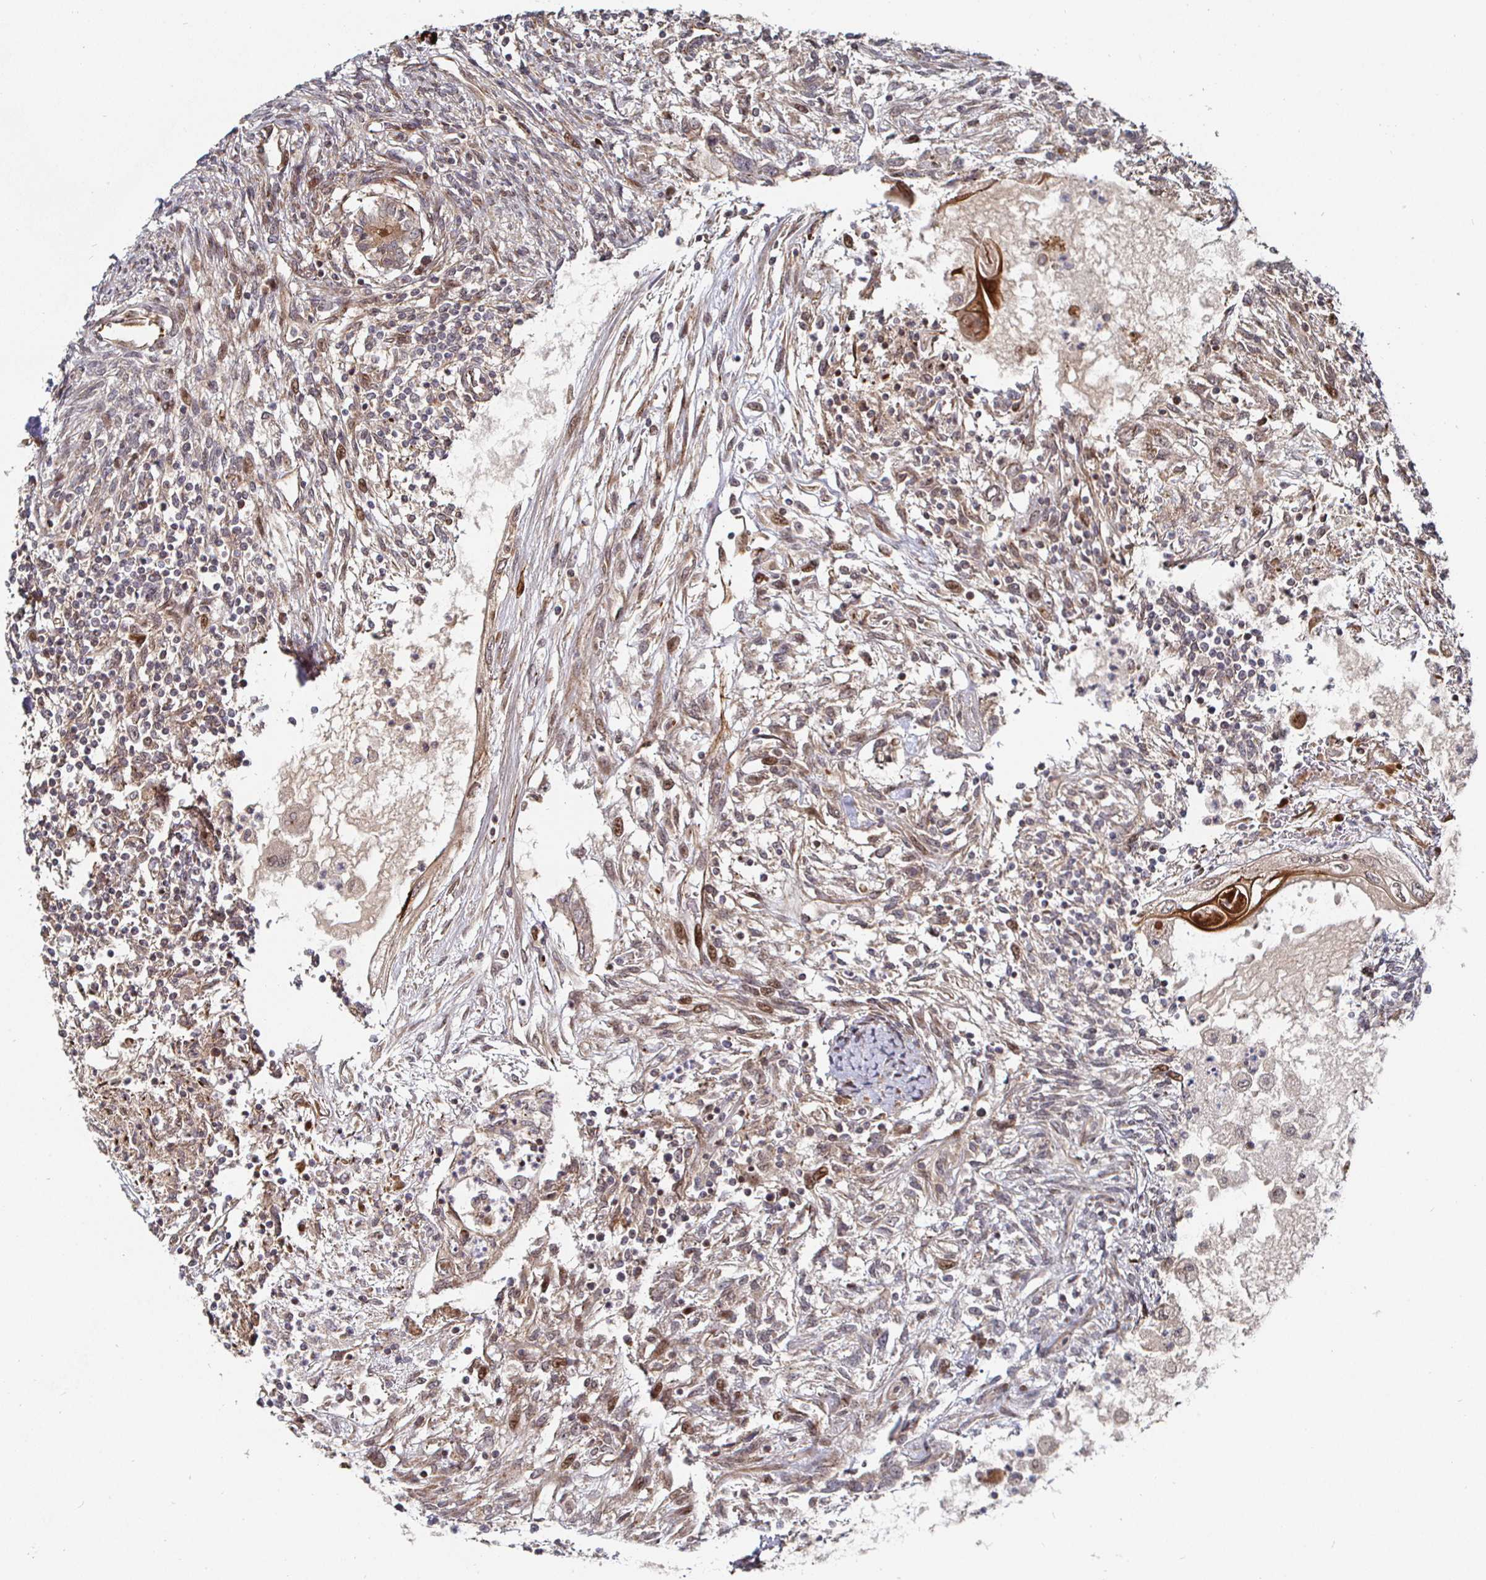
{"staining": {"intensity": "weak", "quantity": "25%-75%", "location": "cytoplasmic/membranous"}, "tissue": "testis cancer", "cell_type": "Tumor cells", "image_type": "cancer", "snomed": [{"axis": "morphology", "description": "Carcinoma, Embryonal, NOS"}, {"axis": "topography", "description": "Testis"}], "caption": "There is low levels of weak cytoplasmic/membranous expression in tumor cells of testis cancer, as demonstrated by immunohistochemical staining (brown color).", "gene": "TBKBP1", "patient": {"sex": "male", "age": 37}}